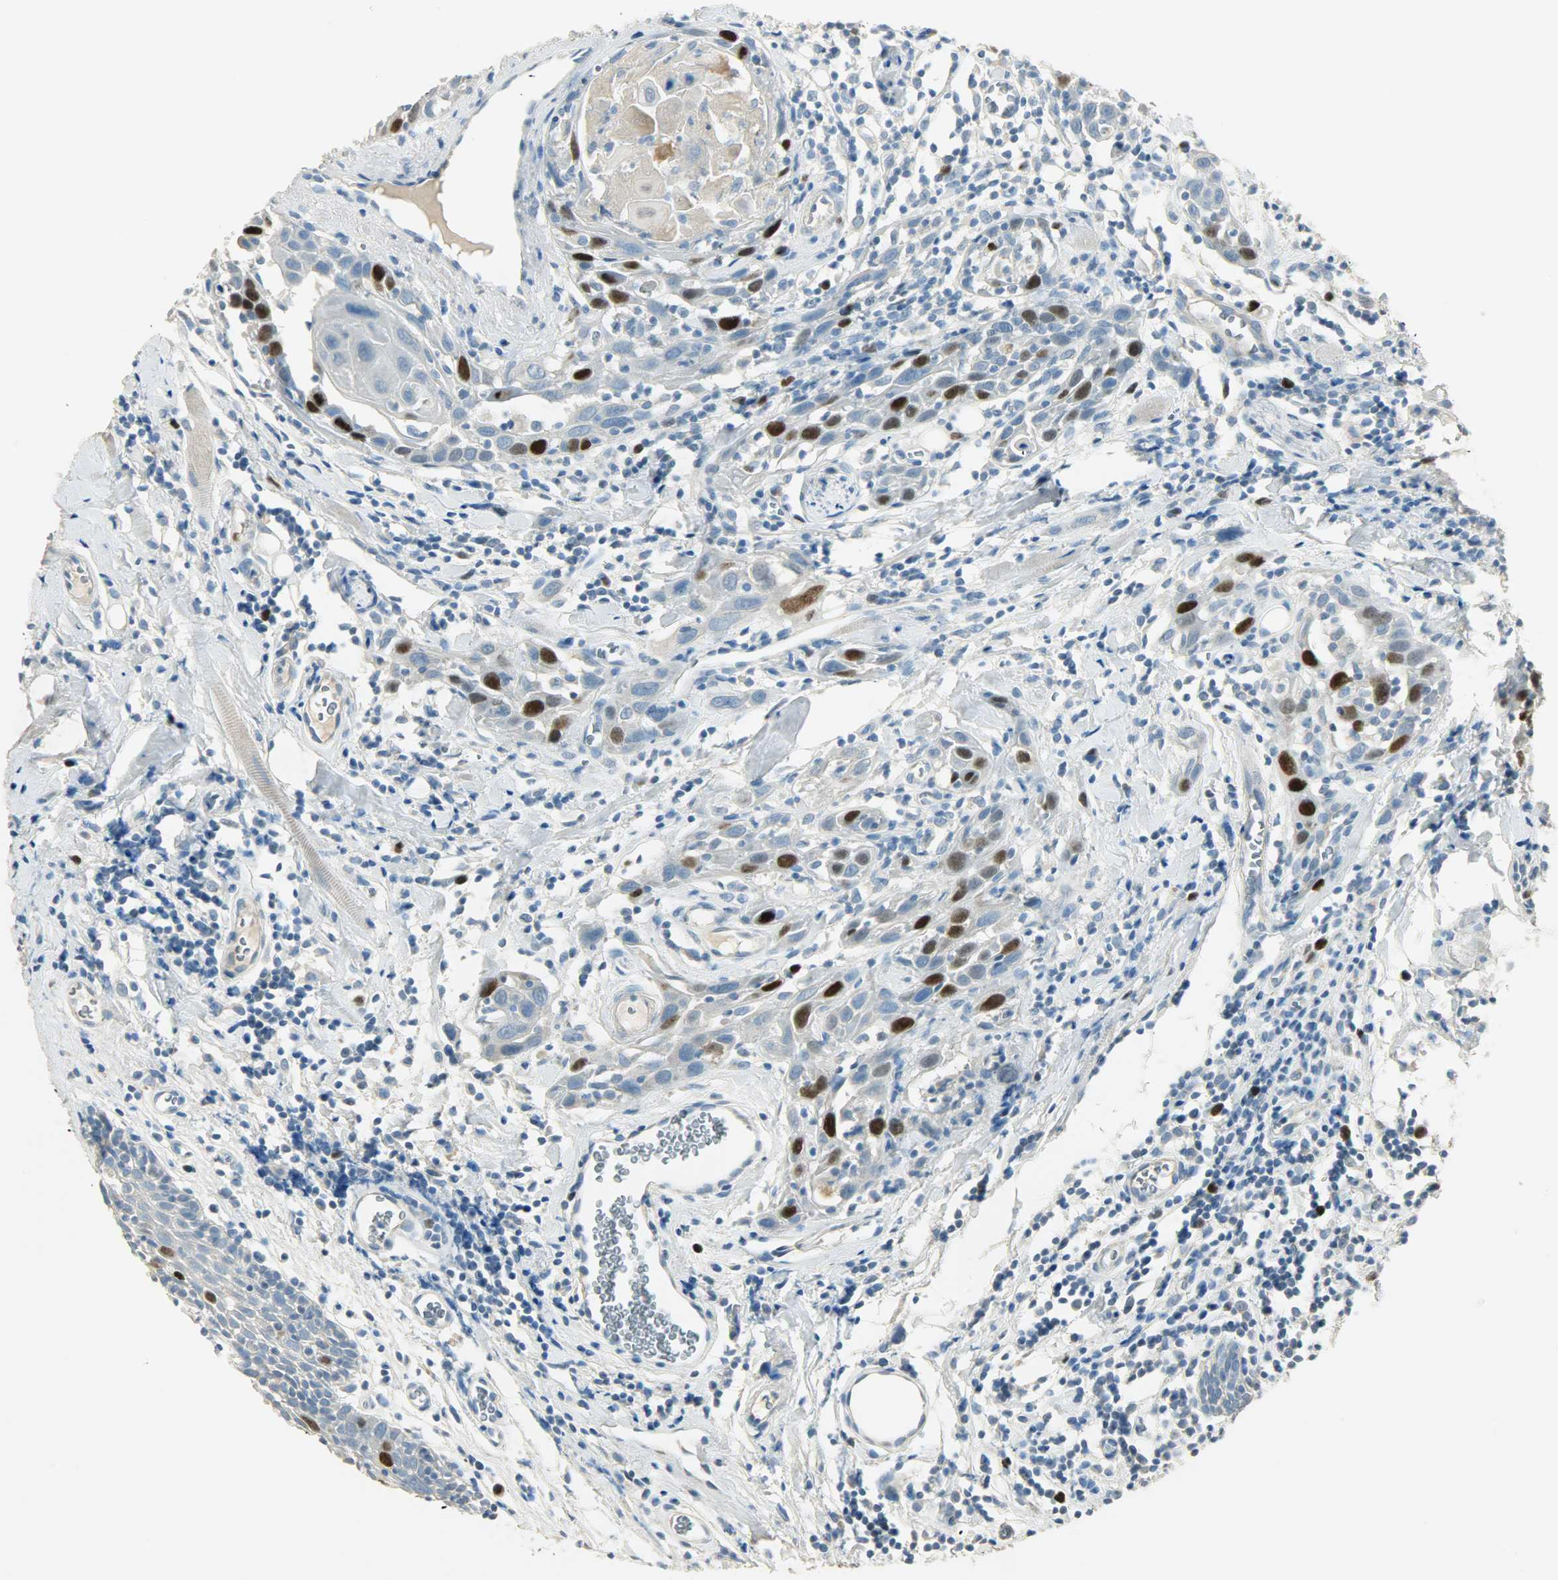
{"staining": {"intensity": "strong", "quantity": "<25%", "location": "nuclear"}, "tissue": "head and neck cancer", "cell_type": "Tumor cells", "image_type": "cancer", "snomed": [{"axis": "morphology", "description": "Squamous cell carcinoma, NOS"}, {"axis": "topography", "description": "Oral tissue"}, {"axis": "topography", "description": "Head-Neck"}], "caption": "Squamous cell carcinoma (head and neck) stained for a protein demonstrates strong nuclear positivity in tumor cells.", "gene": "TPX2", "patient": {"sex": "female", "age": 50}}